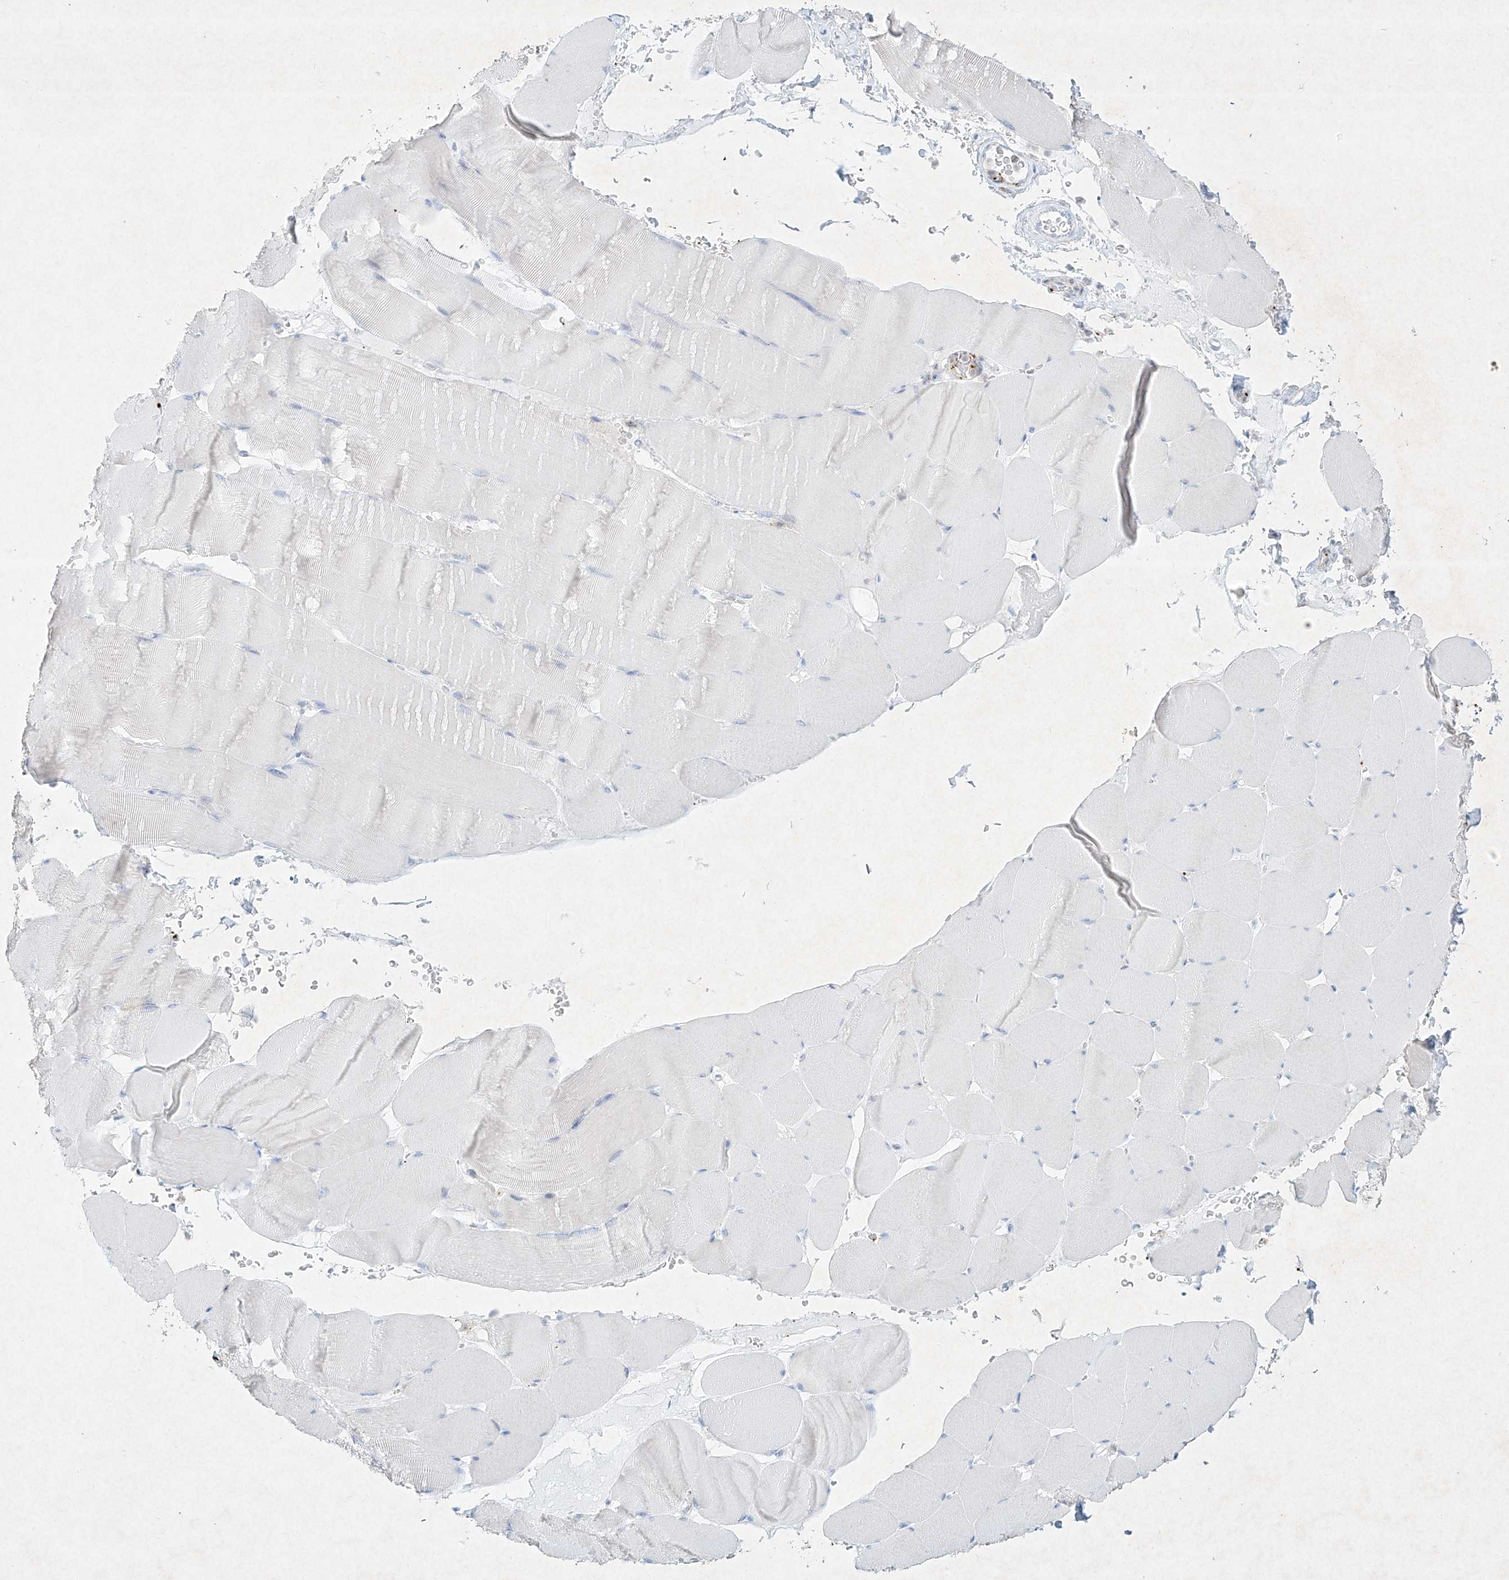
{"staining": {"intensity": "negative", "quantity": "none", "location": "none"}, "tissue": "skeletal muscle", "cell_type": "Myocytes", "image_type": "normal", "snomed": [{"axis": "morphology", "description": "Normal tissue, NOS"}, {"axis": "topography", "description": "Skeletal muscle"}], "caption": "IHC image of unremarkable skeletal muscle: human skeletal muscle stained with DAB demonstrates no significant protein positivity in myocytes.", "gene": "PLEK", "patient": {"sex": "male", "age": 62}}